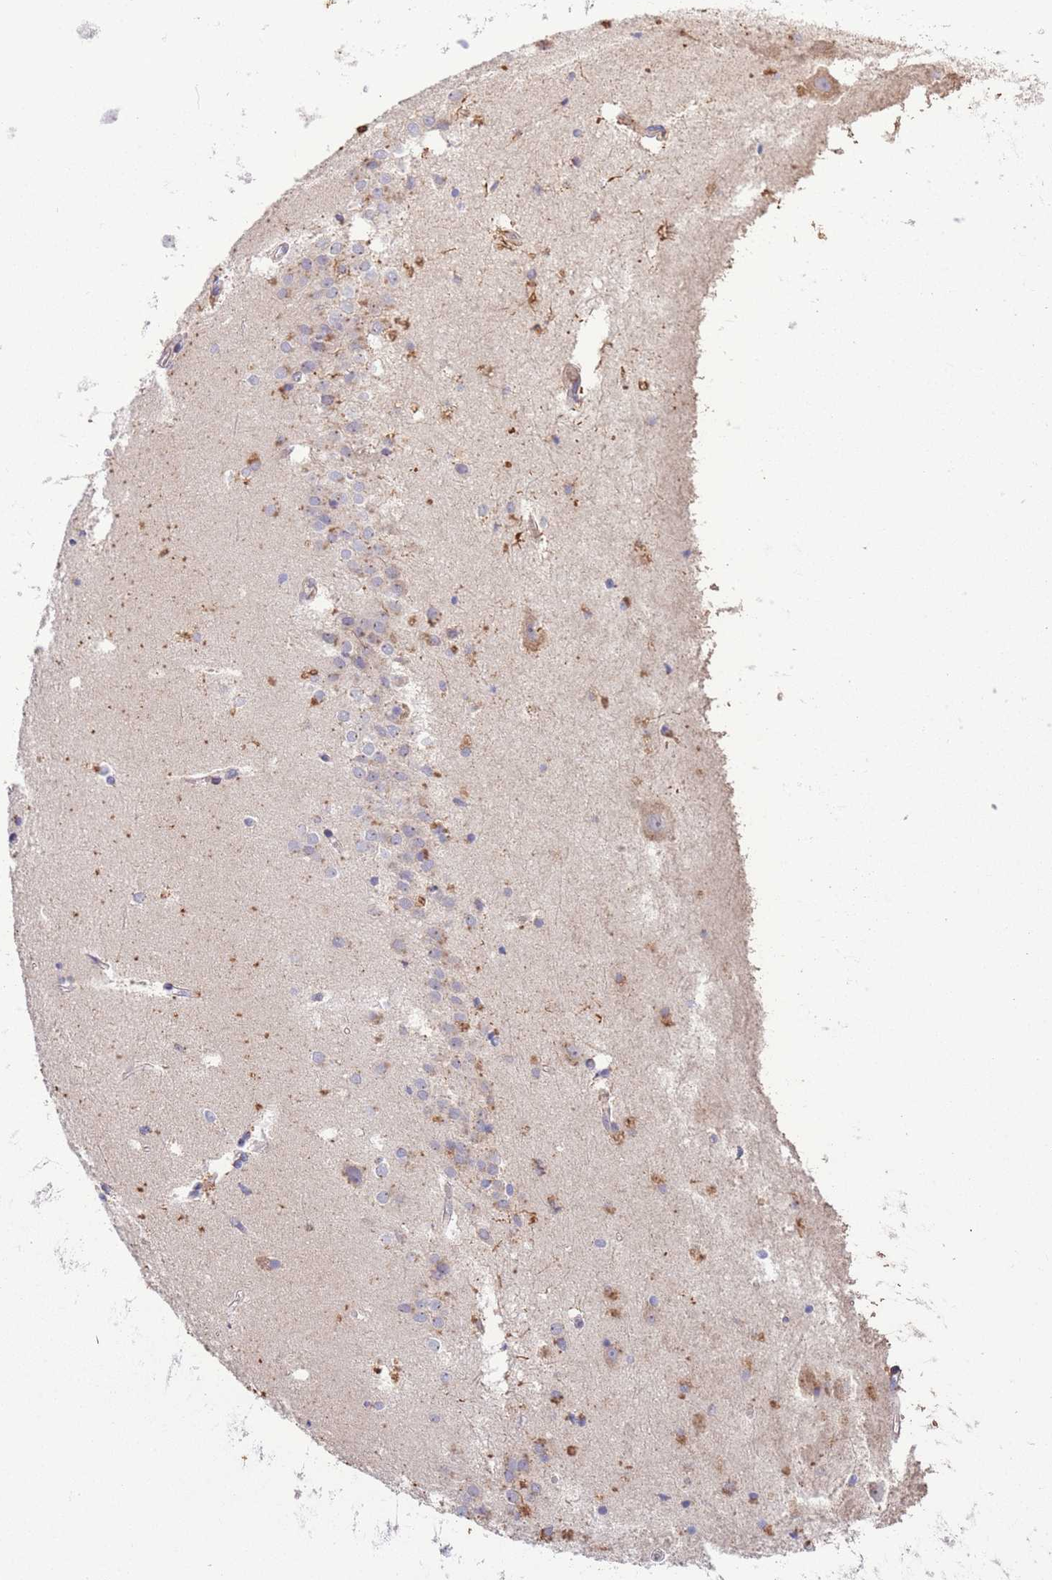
{"staining": {"intensity": "negative", "quantity": "none", "location": "none"}, "tissue": "hippocampus", "cell_type": "Glial cells", "image_type": "normal", "snomed": [{"axis": "morphology", "description": "Normal tissue, NOS"}, {"axis": "topography", "description": "Hippocampus"}], "caption": "DAB (3,3'-diaminobenzidine) immunohistochemical staining of normal hippocampus exhibits no significant positivity in glial cells. (DAB (3,3'-diaminobenzidine) immunohistochemistry with hematoxylin counter stain).", "gene": "CENPM", "patient": {"sex": "female", "age": 52}}